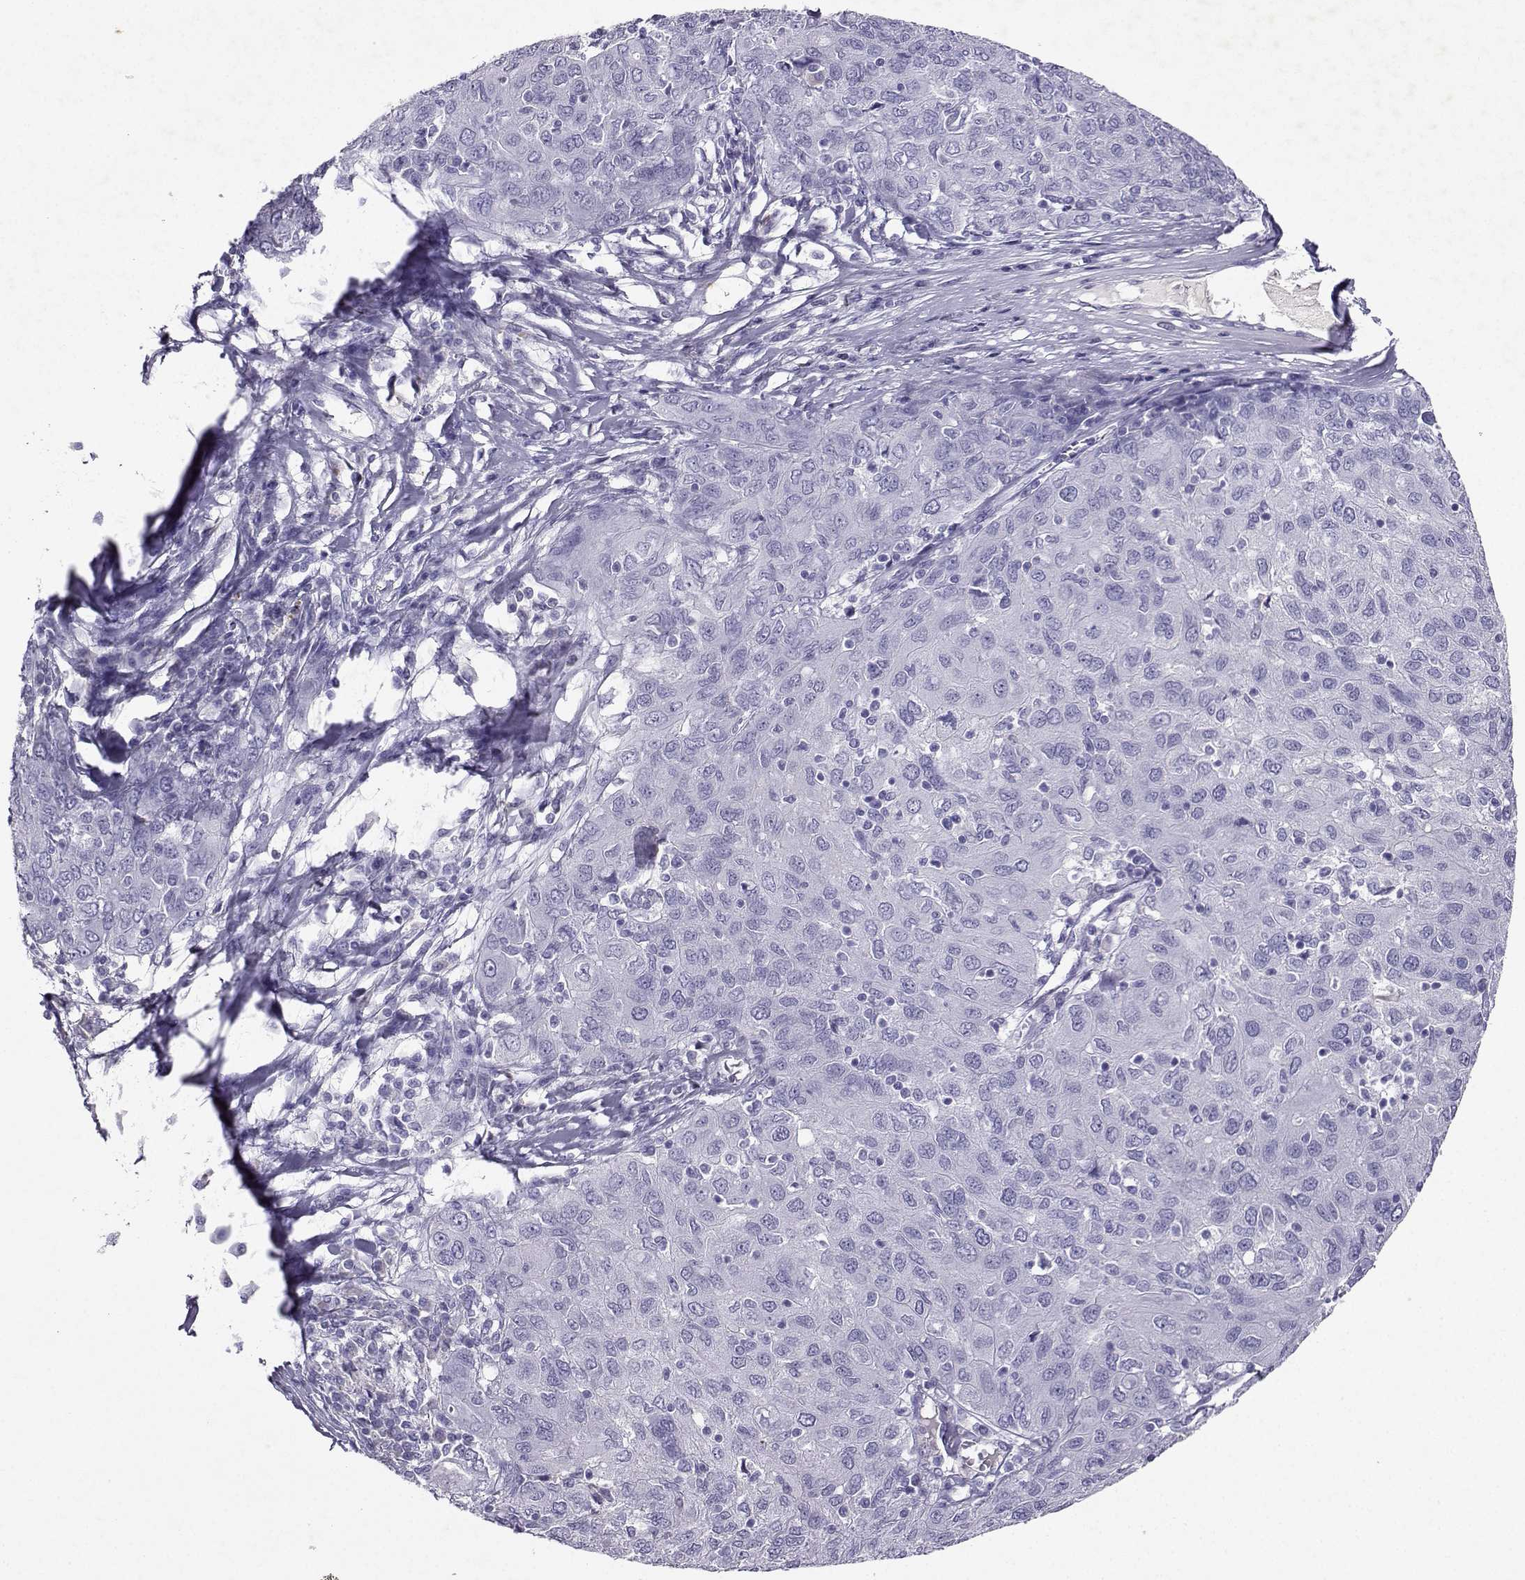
{"staining": {"intensity": "negative", "quantity": "none", "location": "none"}, "tissue": "ovarian cancer", "cell_type": "Tumor cells", "image_type": "cancer", "snomed": [{"axis": "morphology", "description": "Carcinoma, endometroid"}, {"axis": "topography", "description": "Ovary"}], "caption": "This is a photomicrograph of immunohistochemistry staining of ovarian cancer, which shows no staining in tumor cells.", "gene": "GRIK4", "patient": {"sex": "female", "age": 50}}